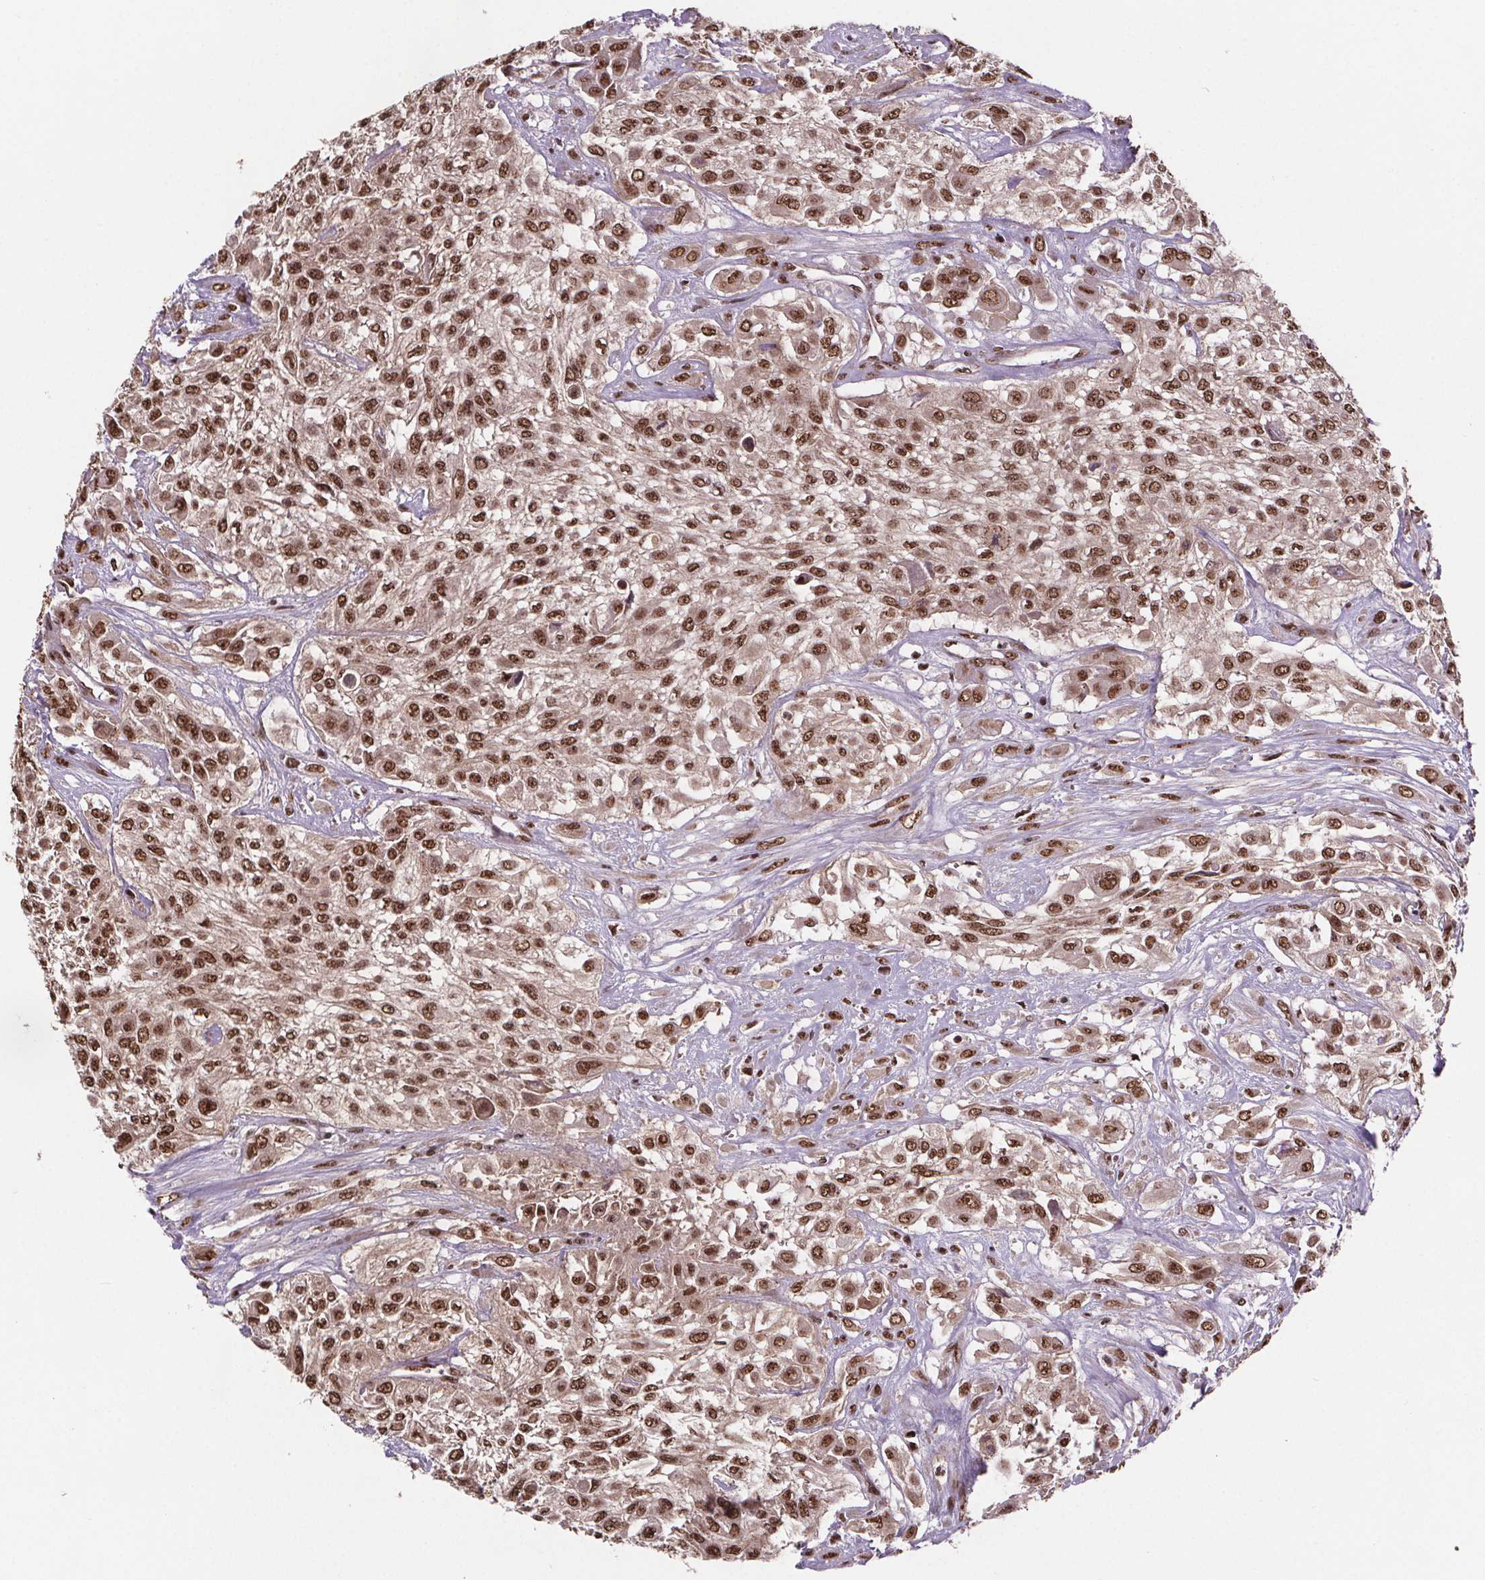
{"staining": {"intensity": "moderate", "quantity": ">75%", "location": "nuclear"}, "tissue": "urothelial cancer", "cell_type": "Tumor cells", "image_type": "cancer", "snomed": [{"axis": "morphology", "description": "Urothelial carcinoma, High grade"}, {"axis": "topography", "description": "Urinary bladder"}], "caption": "An image of high-grade urothelial carcinoma stained for a protein shows moderate nuclear brown staining in tumor cells. (DAB (3,3'-diaminobenzidine) = brown stain, brightfield microscopy at high magnification).", "gene": "JARID2", "patient": {"sex": "male", "age": 57}}